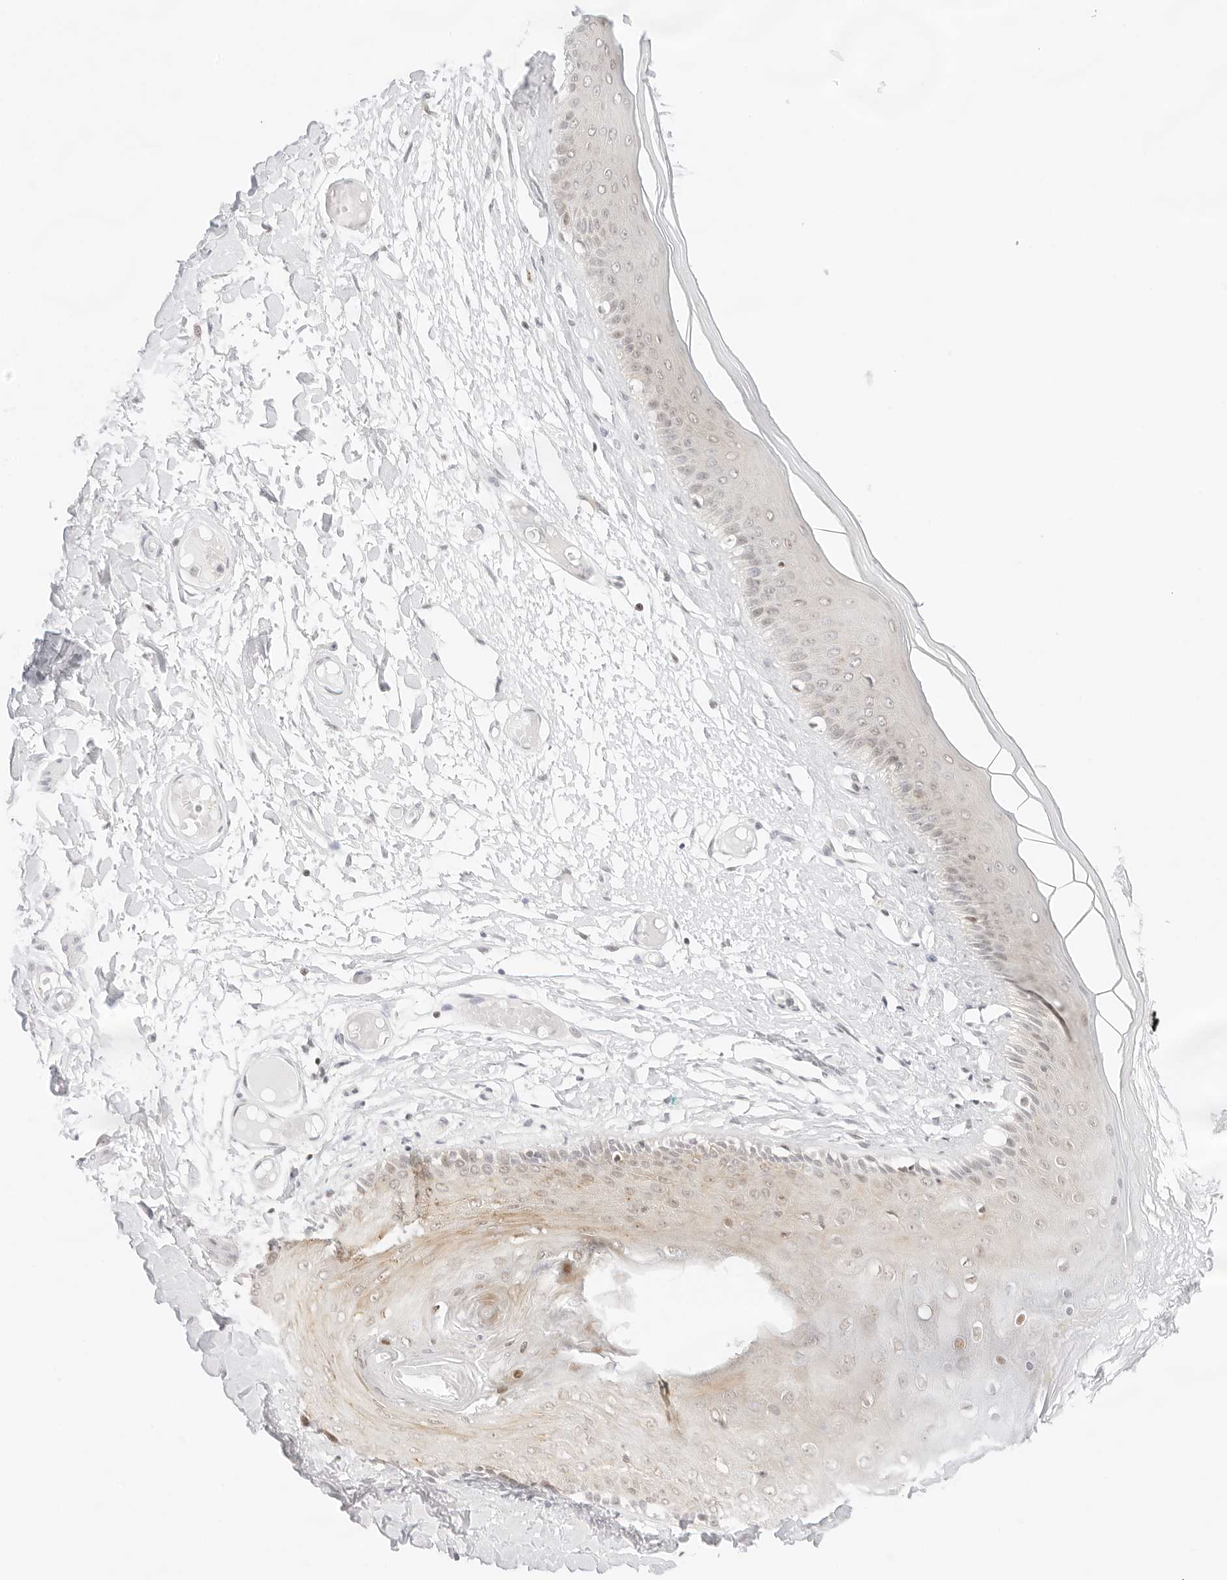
{"staining": {"intensity": "moderate", "quantity": "25%-75%", "location": "cytoplasmic/membranous,nuclear"}, "tissue": "skin", "cell_type": "Epidermal cells", "image_type": "normal", "snomed": [{"axis": "morphology", "description": "Normal tissue, NOS"}, {"axis": "topography", "description": "Vulva"}], "caption": "This image reveals immunohistochemistry staining of unremarkable human skin, with medium moderate cytoplasmic/membranous,nuclear positivity in about 25%-75% of epidermal cells.", "gene": "GNAS", "patient": {"sex": "female", "age": 73}}